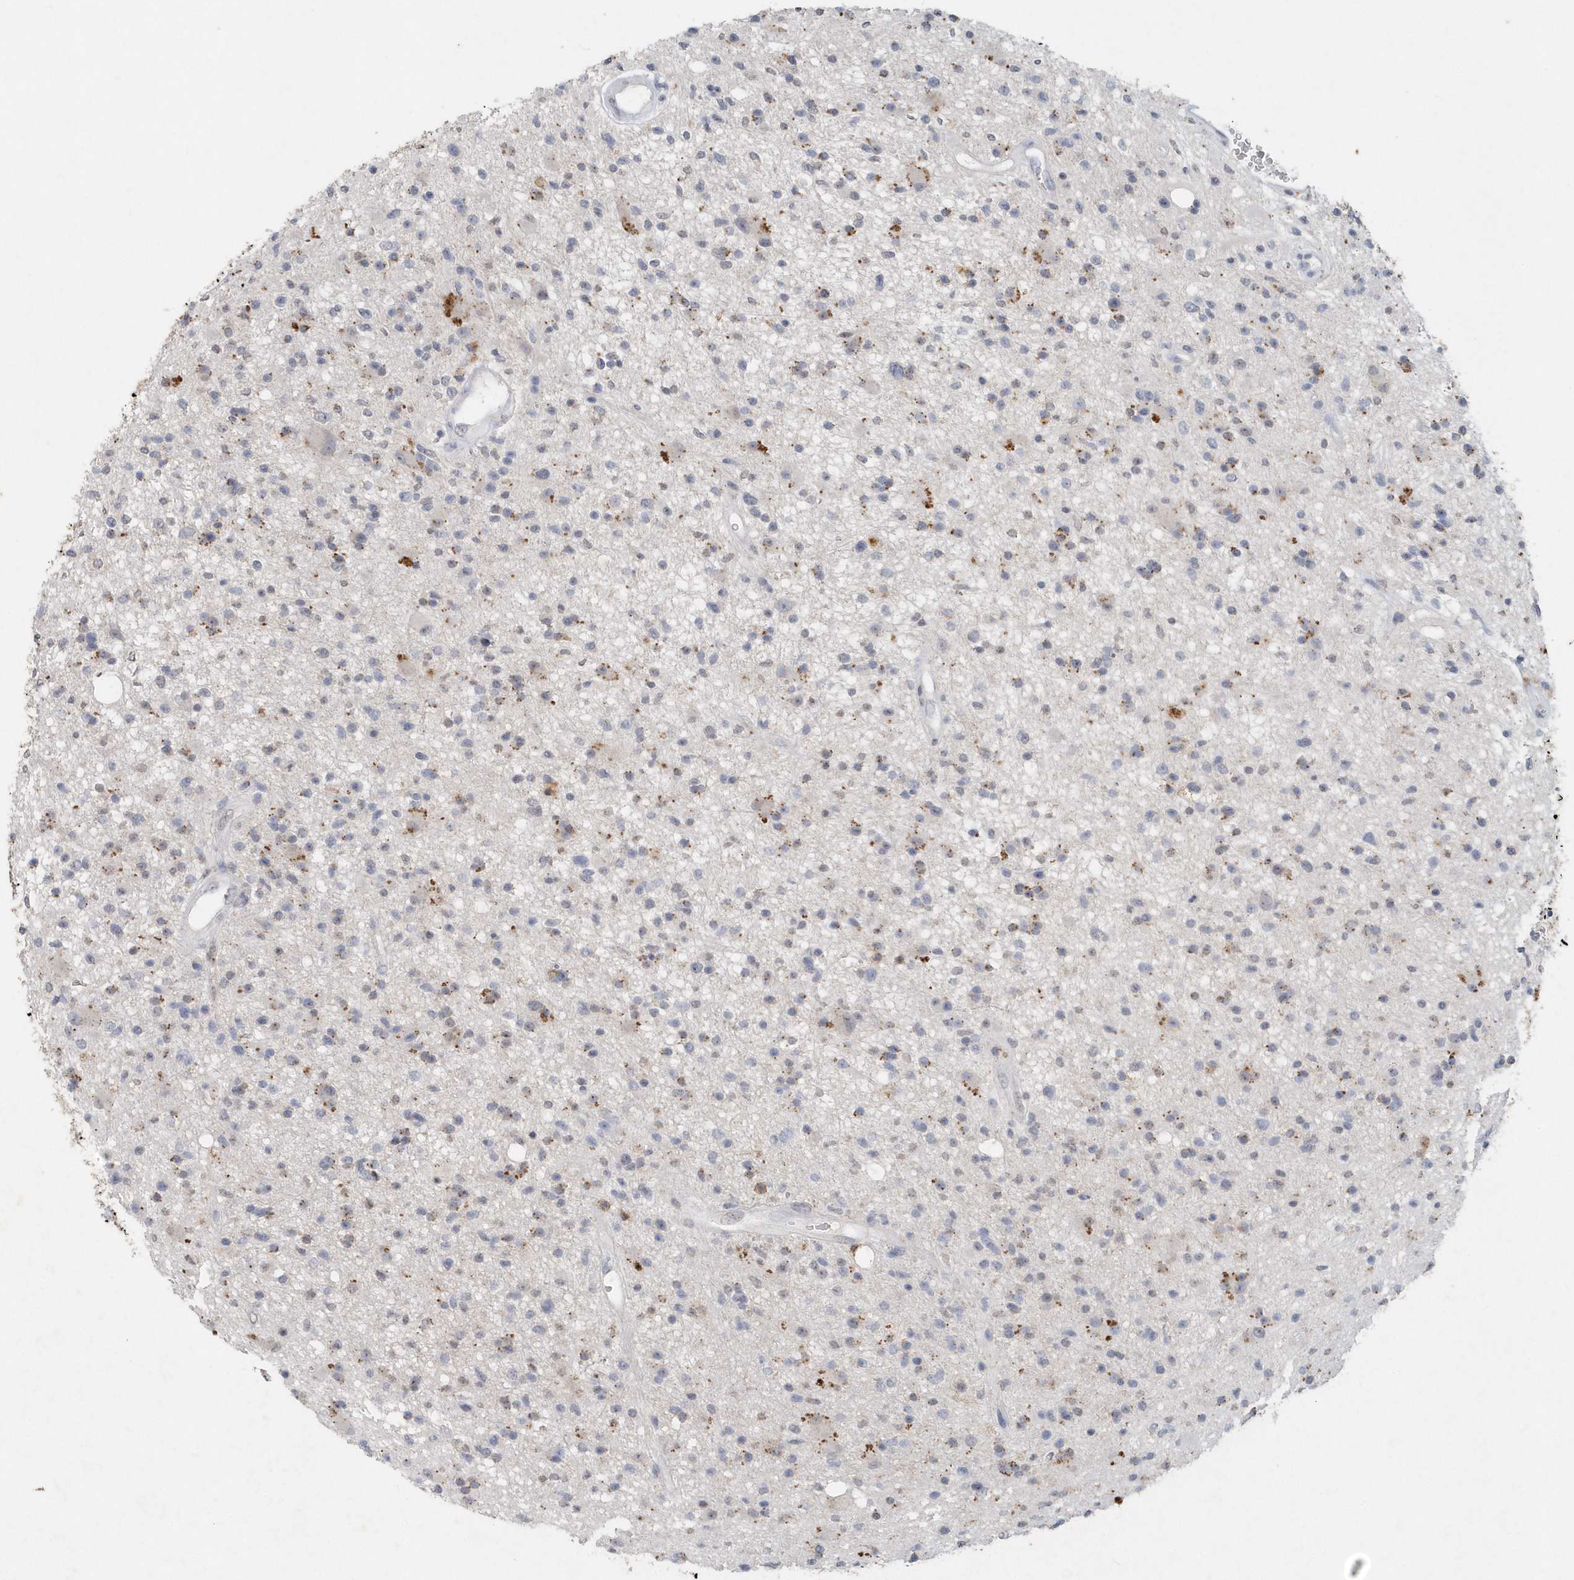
{"staining": {"intensity": "moderate", "quantity": "<25%", "location": "cytoplasmic/membranous"}, "tissue": "glioma", "cell_type": "Tumor cells", "image_type": "cancer", "snomed": [{"axis": "morphology", "description": "Glioma, malignant, High grade"}, {"axis": "topography", "description": "Brain"}], "caption": "About <25% of tumor cells in human glioma exhibit moderate cytoplasmic/membranous protein staining as visualized by brown immunohistochemical staining.", "gene": "PDCD1", "patient": {"sex": "male", "age": 33}}